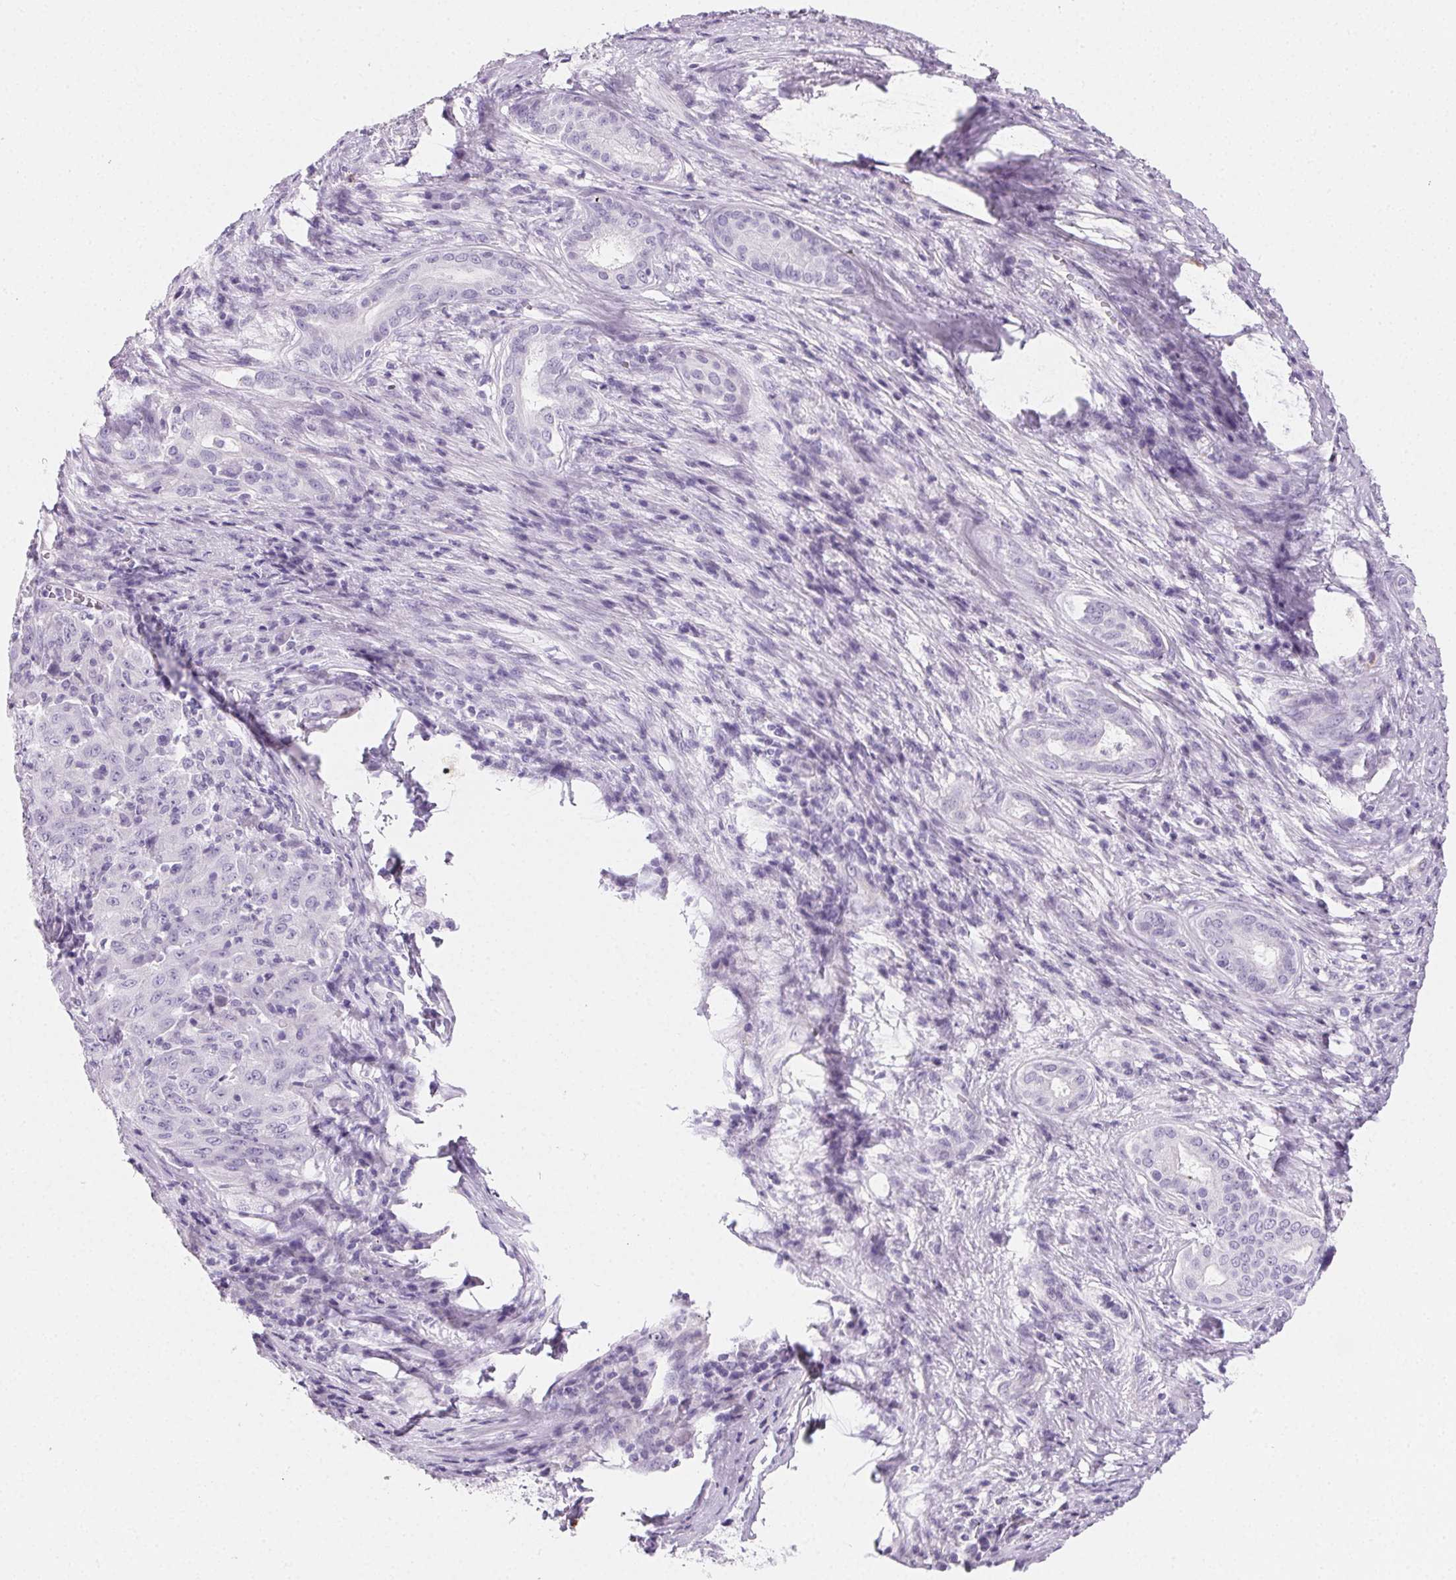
{"staining": {"intensity": "negative", "quantity": "none", "location": "none"}, "tissue": "pancreatic cancer", "cell_type": "Tumor cells", "image_type": "cancer", "snomed": [{"axis": "morphology", "description": "Adenocarcinoma, NOS"}, {"axis": "topography", "description": "Pancreas"}], "caption": "Protein analysis of pancreatic adenocarcinoma demonstrates no significant positivity in tumor cells.", "gene": "PRSS3", "patient": {"sex": "male", "age": 63}}